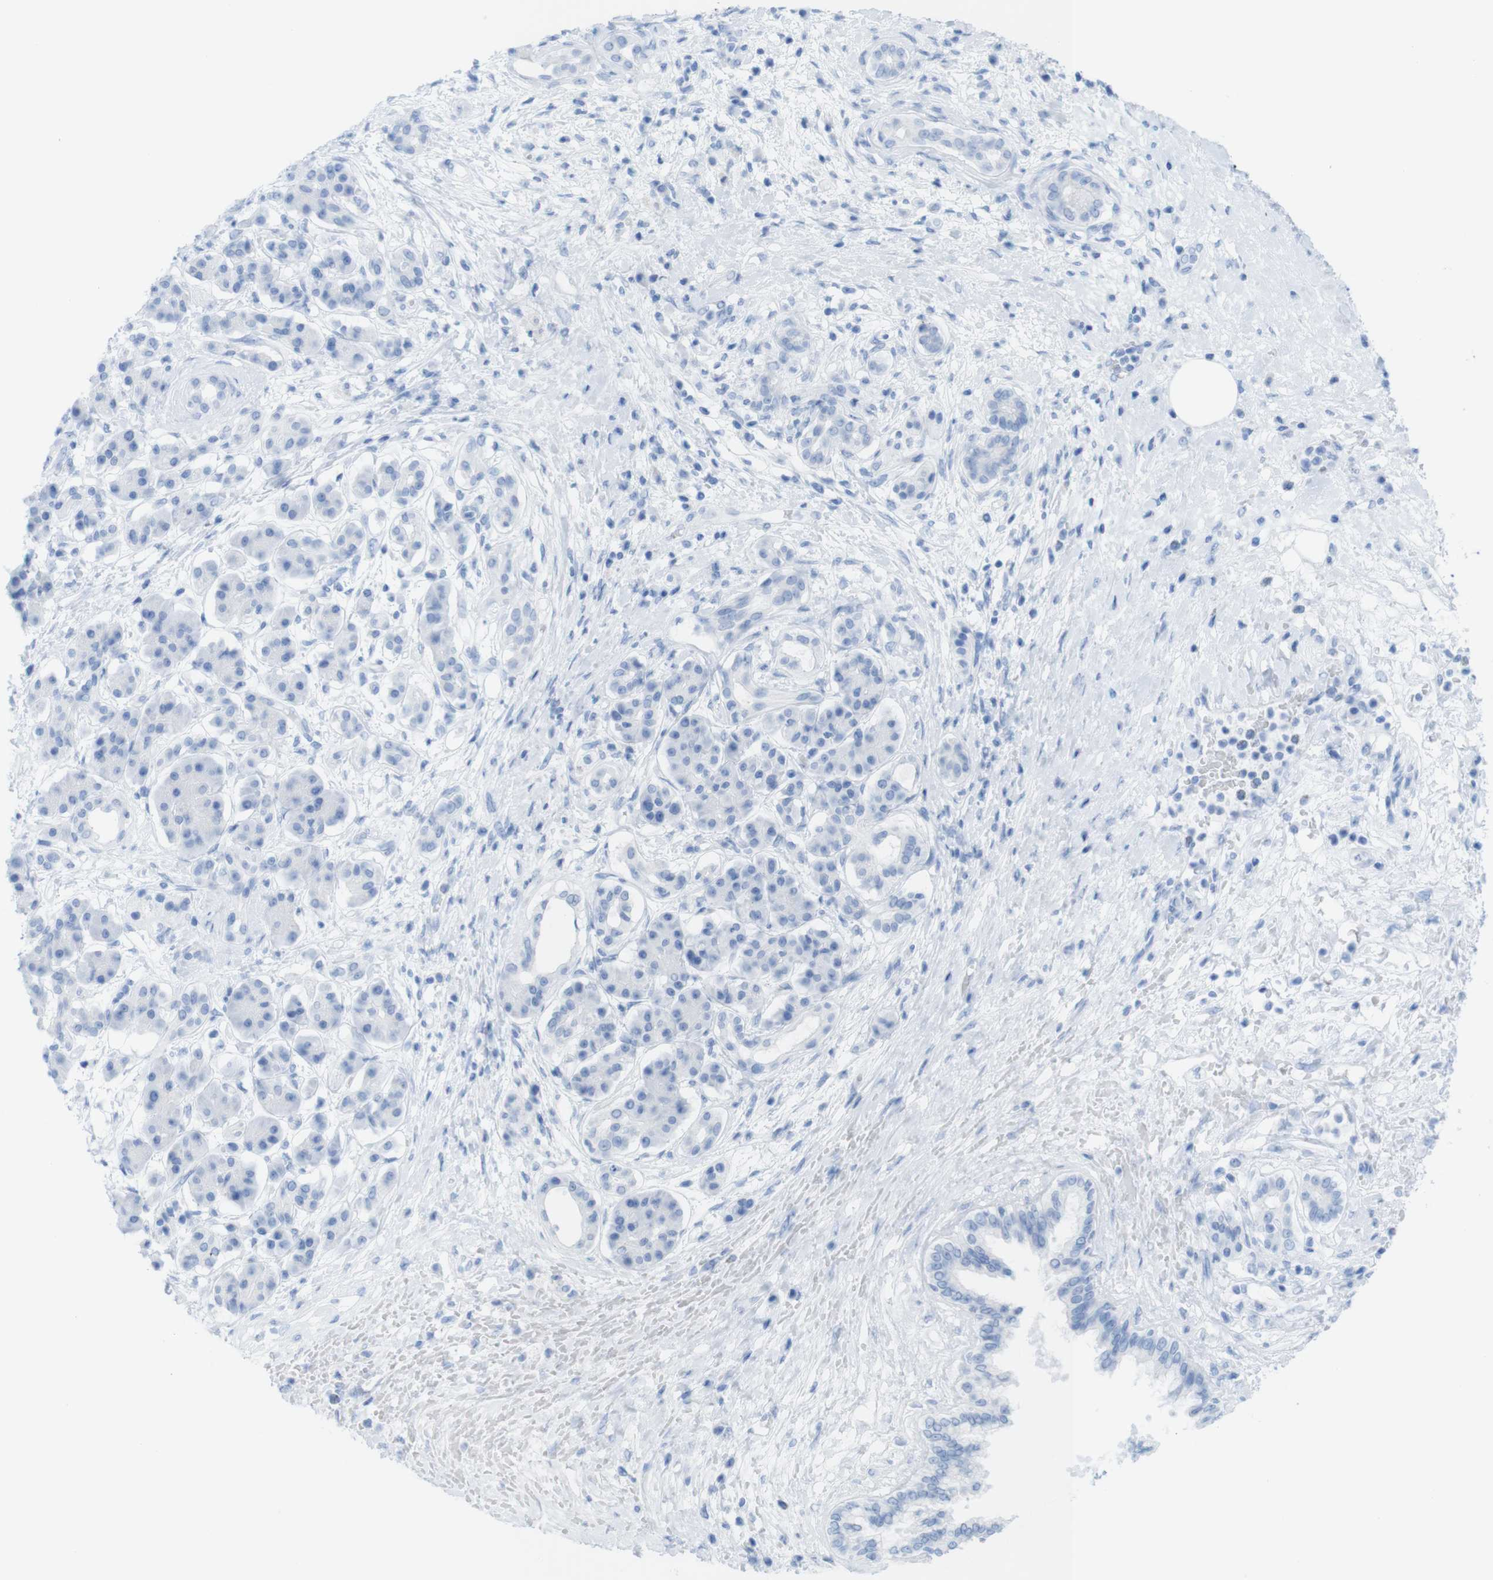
{"staining": {"intensity": "negative", "quantity": "none", "location": "none"}, "tissue": "pancreatic cancer", "cell_type": "Tumor cells", "image_type": "cancer", "snomed": [{"axis": "morphology", "description": "Adenocarcinoma, NOS"}, {"axis": "topography", "description": "Pancreas"}], "caption": "Protein analysis of pancreatic cancer (adenocarcinoma) displays no significant expression in tumor cells.", "gene": "MYH7", "patient": {"sex": "female", "age": 56}}